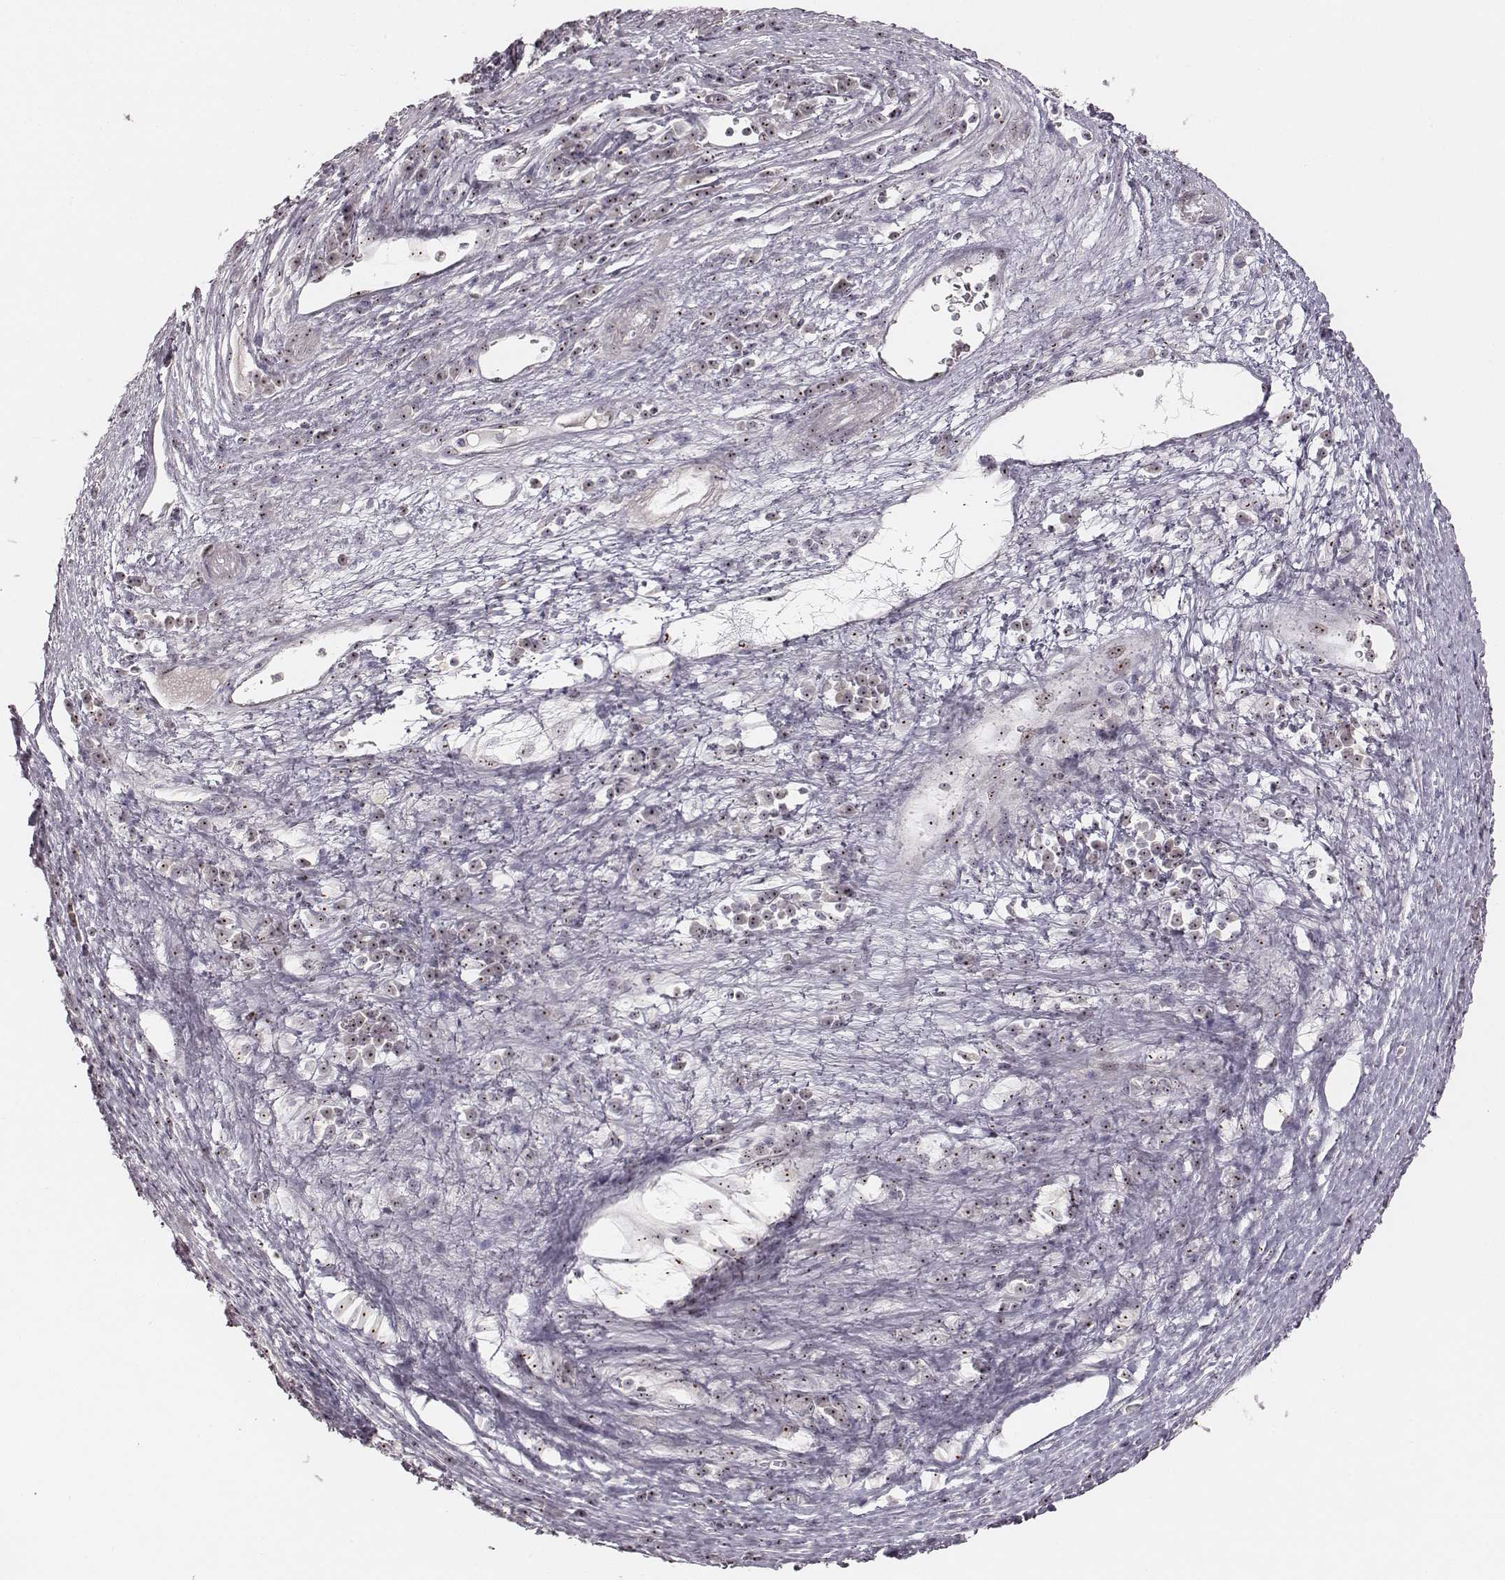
{"staining": {"intensity": "moderate", "quantity": ">75%", "location": "nuclear"}, "tissue": "liver cancer", "cell_type": "Tumor cells", "image_type": "cancer", "snomed": [{"axis": "morphology", "description": "Carcinoma, Hepatocellular, NOS"}, {"axis": "topography", "description": "Liver"}], "caption": "IHC photomicrograph of neoplastic tissue: human liver cancer stained using immunohistochemistry shows medium levels of moderate protein expression localized specifically in the nuclear of tumor cells, appearing as a nuclear brown color.", "gene": "NOP56", "patient": {"sex": "female", "age": 60}}